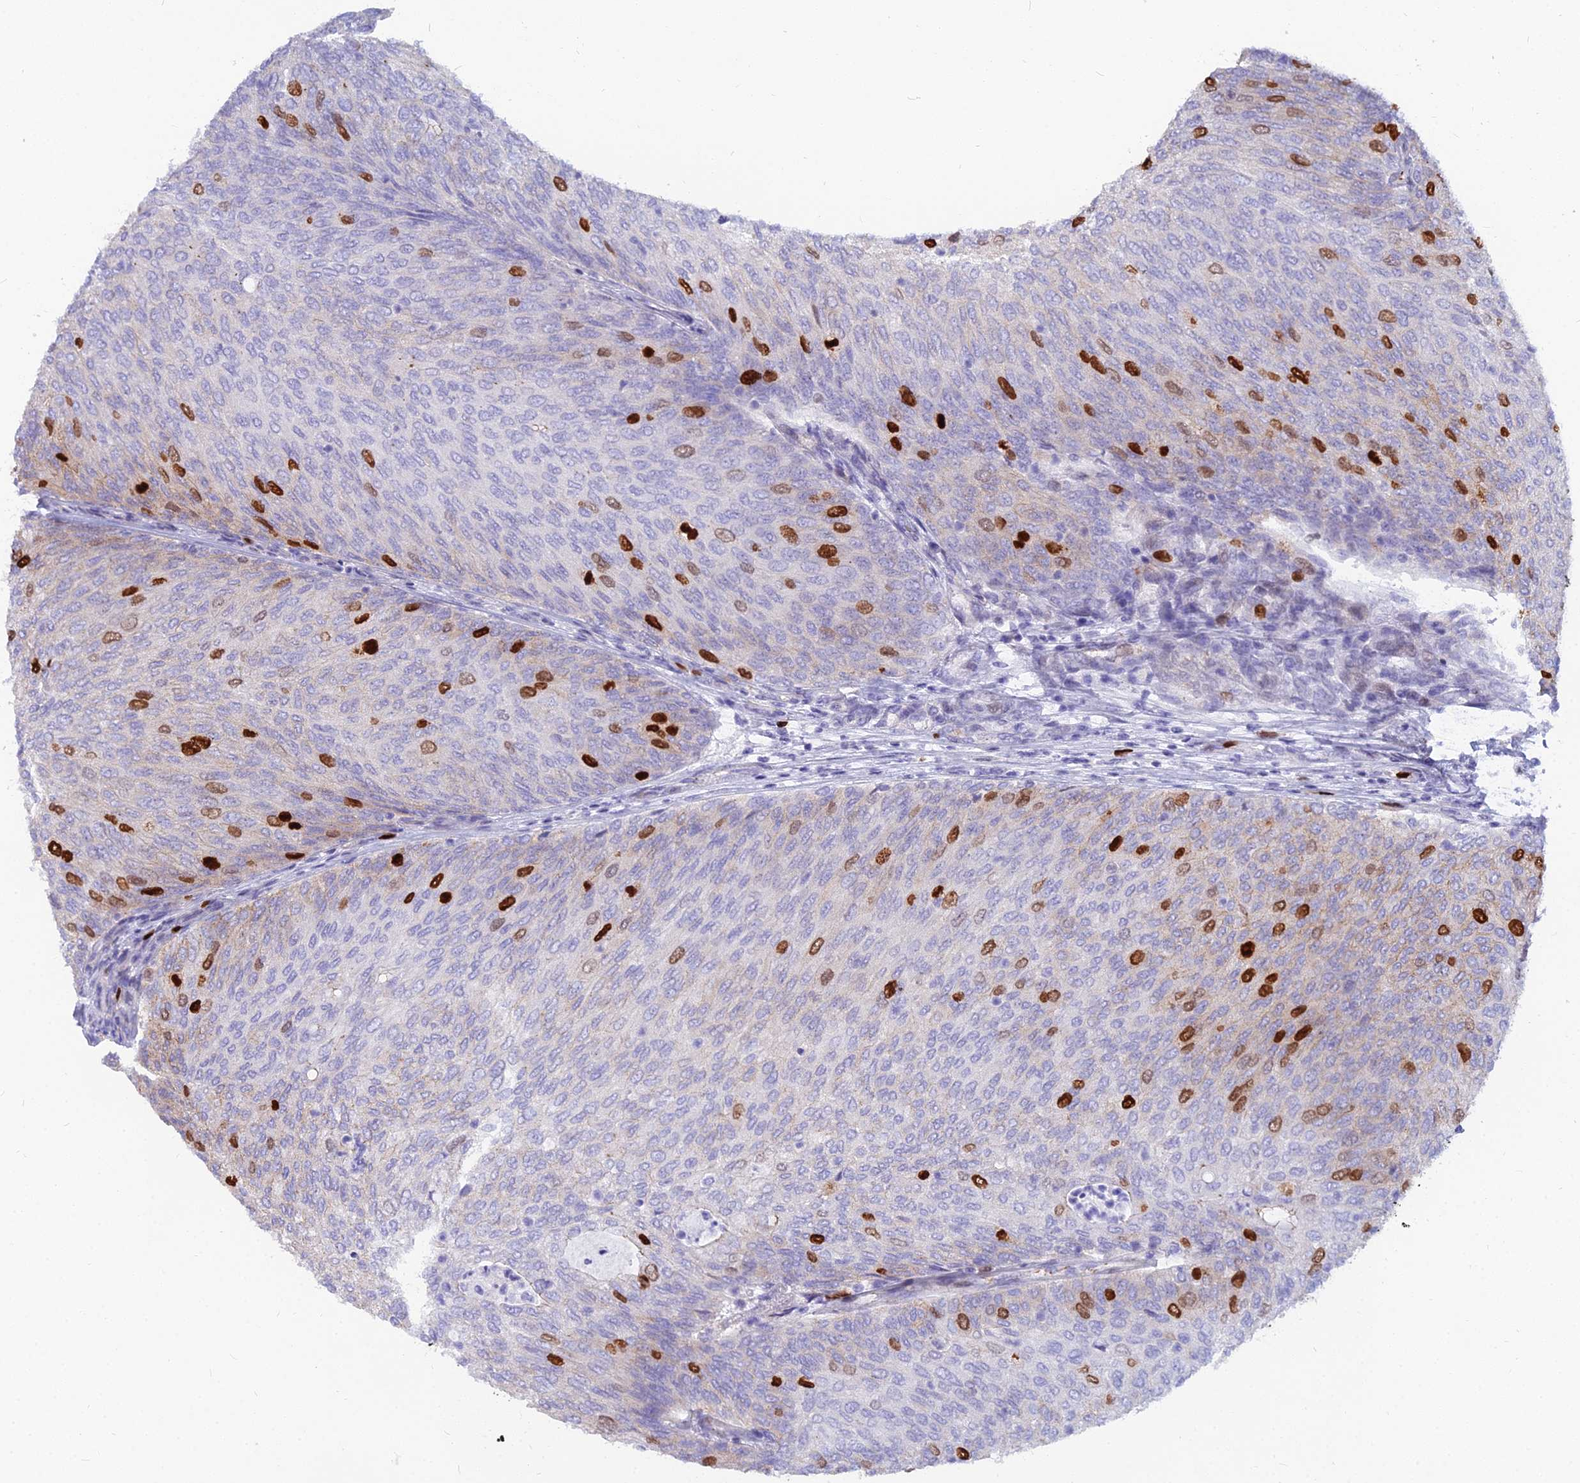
{"staining": {"intensity": "strong", "quantity": "<25%", "location": "nuclear"}, "tissue": "urothelial cancer", "cell_type": "Tumor cells", "image_type": "cancer", "snomed": [{"axis": "morphology", "description": "Urothelial carcinoma, Low grade"}, {"axis": "topography", "description": "Urinary bladder"}], "caption": "Tumor cells show medium levels of strong nuclear positivity in about <25% of cells in low-grade urothelial carcinoma.", "gene": "NUSAP1", "patient": {"sex": "female", "age": 79}}